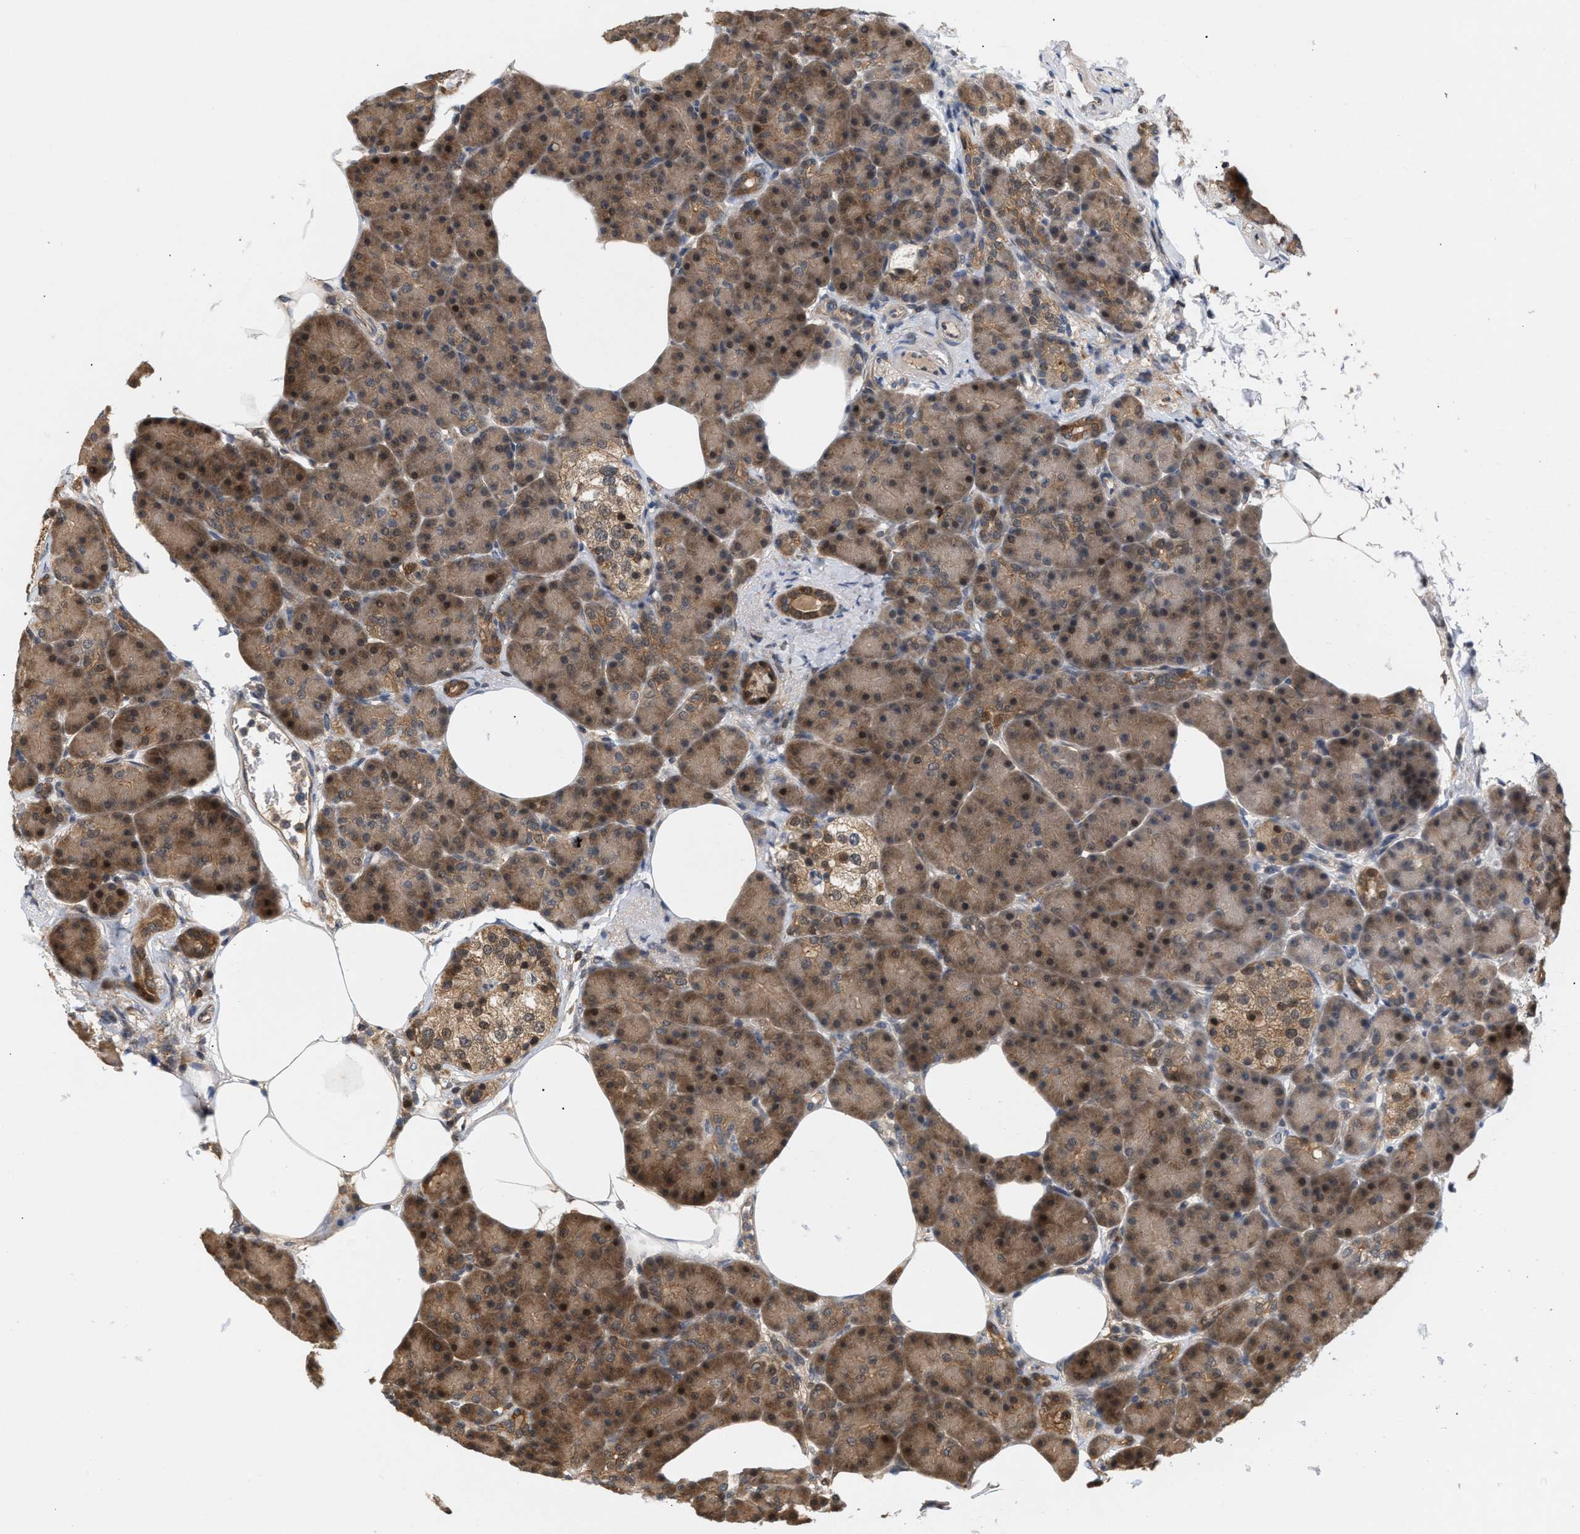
{"staining": {"intensity": "moderate", "quantity": ">75%", "location": "cytoplasmic/membranous,nuclear"}, "tissue": "pancreas", "cell_type": "Exocrine glandular cells", "image_type": "normal", "snomed": [{"axis": "morphology", "description": "Normal tissue, NOS"}, {"axis": "topography", "description": "Pancreas"}], "caption": "Pancreas stained for a protein shows moderate cytoplasmic/membranous,nuclear positivity in exocrine glandular cells. The protein of interest is shown in brown color, while the nuclei are stained blue.", "gene": "GLOD4", "patient": {"sex": "female", "age": 70}}